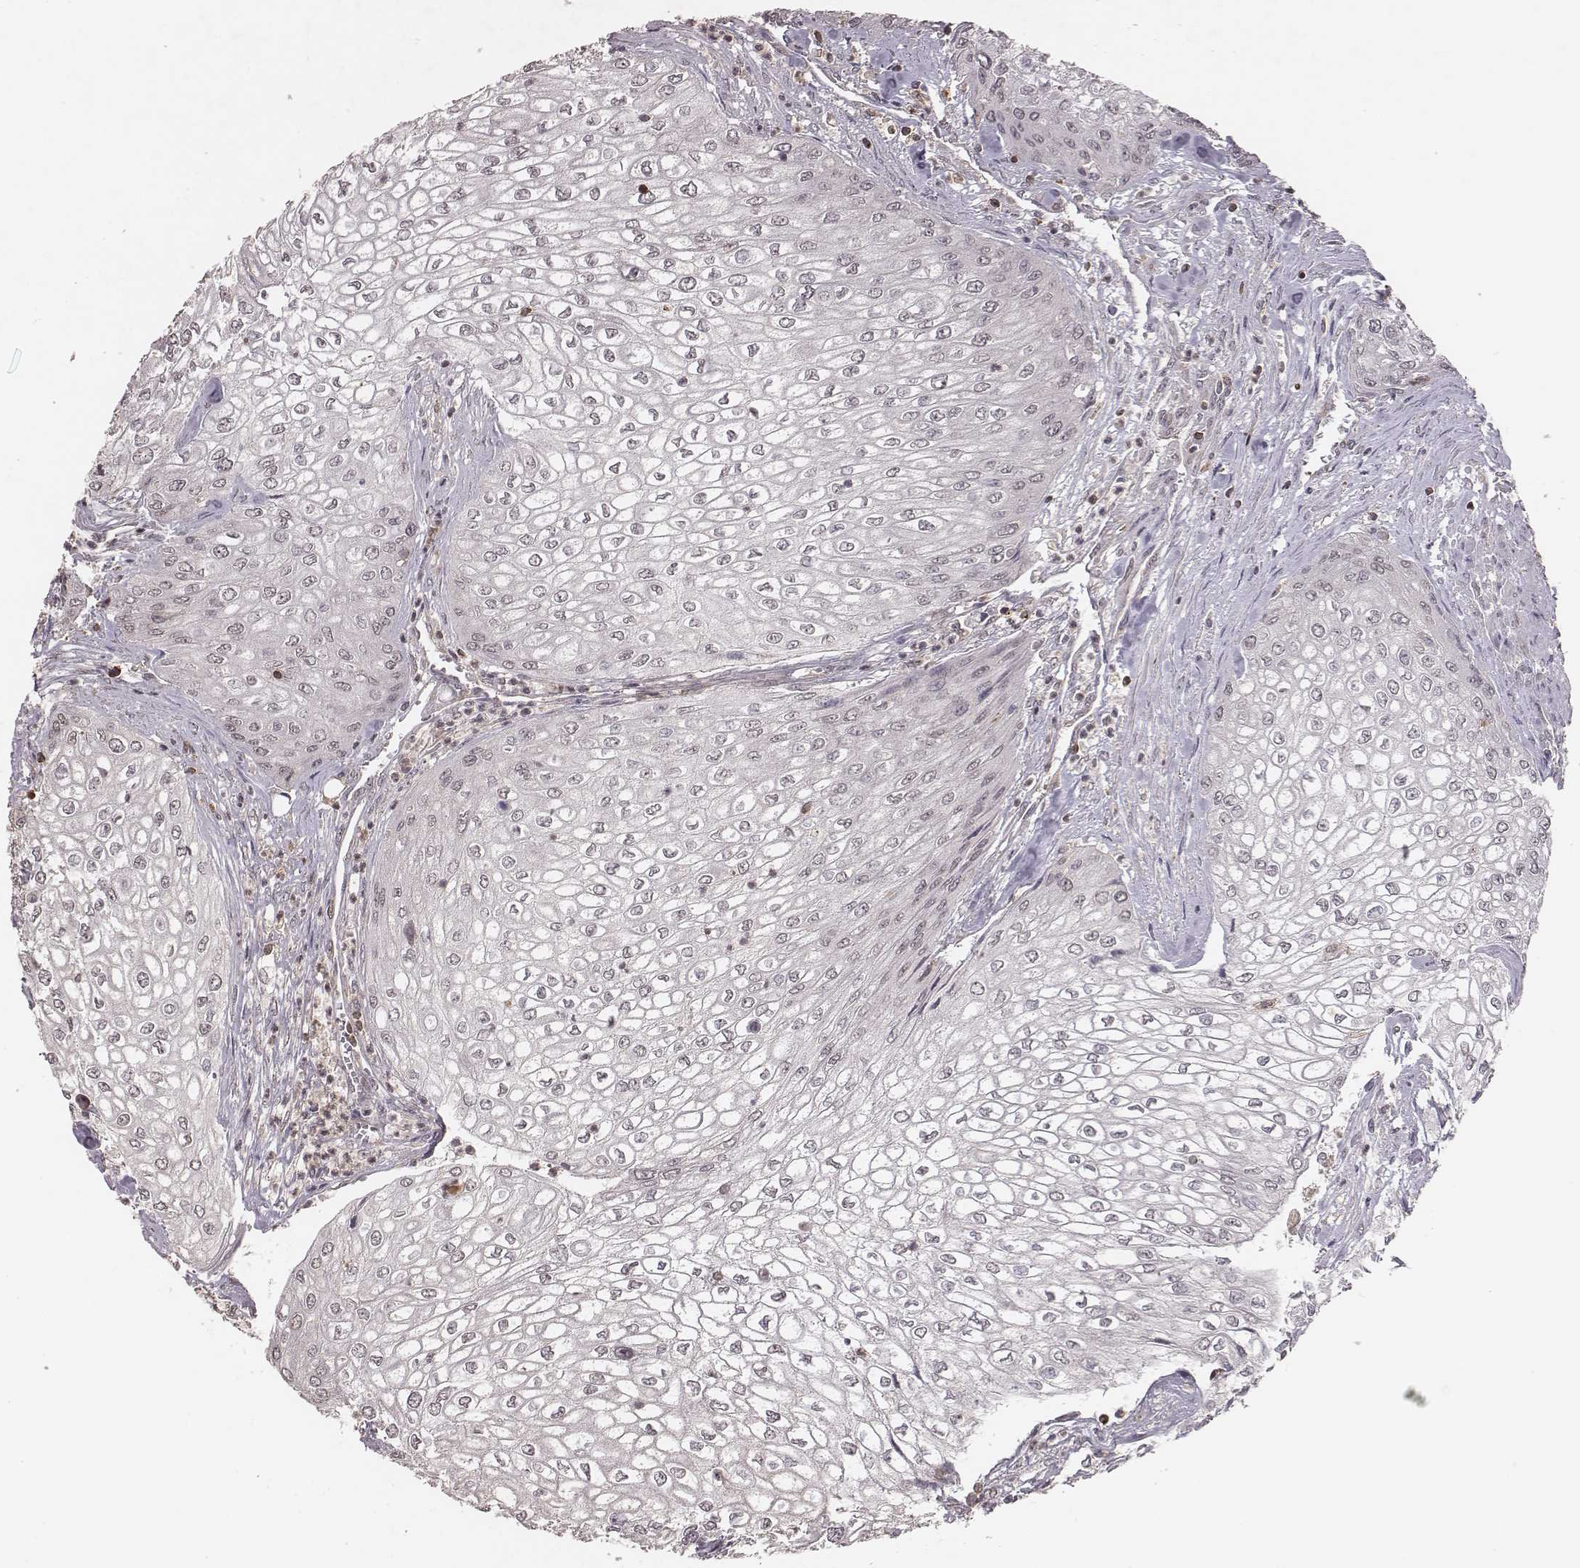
{"staining": {"intensity": "negative", "quantity": "none", "location": "none"}, "tissue": "urothelial cancer", "cell_type": "Tumor cells", "image_type": "cancer", "snomed": [{"axis": "morphology", "description": "Urothelial carcinoma, High grade"}, {"axis": "topography", "description": "Urinary bladder"}], "caption": "Protein analysis of urothelial carcinoma (high-grade) demonstrates no significant expression in tumor cells.", "gene": "PILRA", "patient": {"sex": "male", "age": 62}}